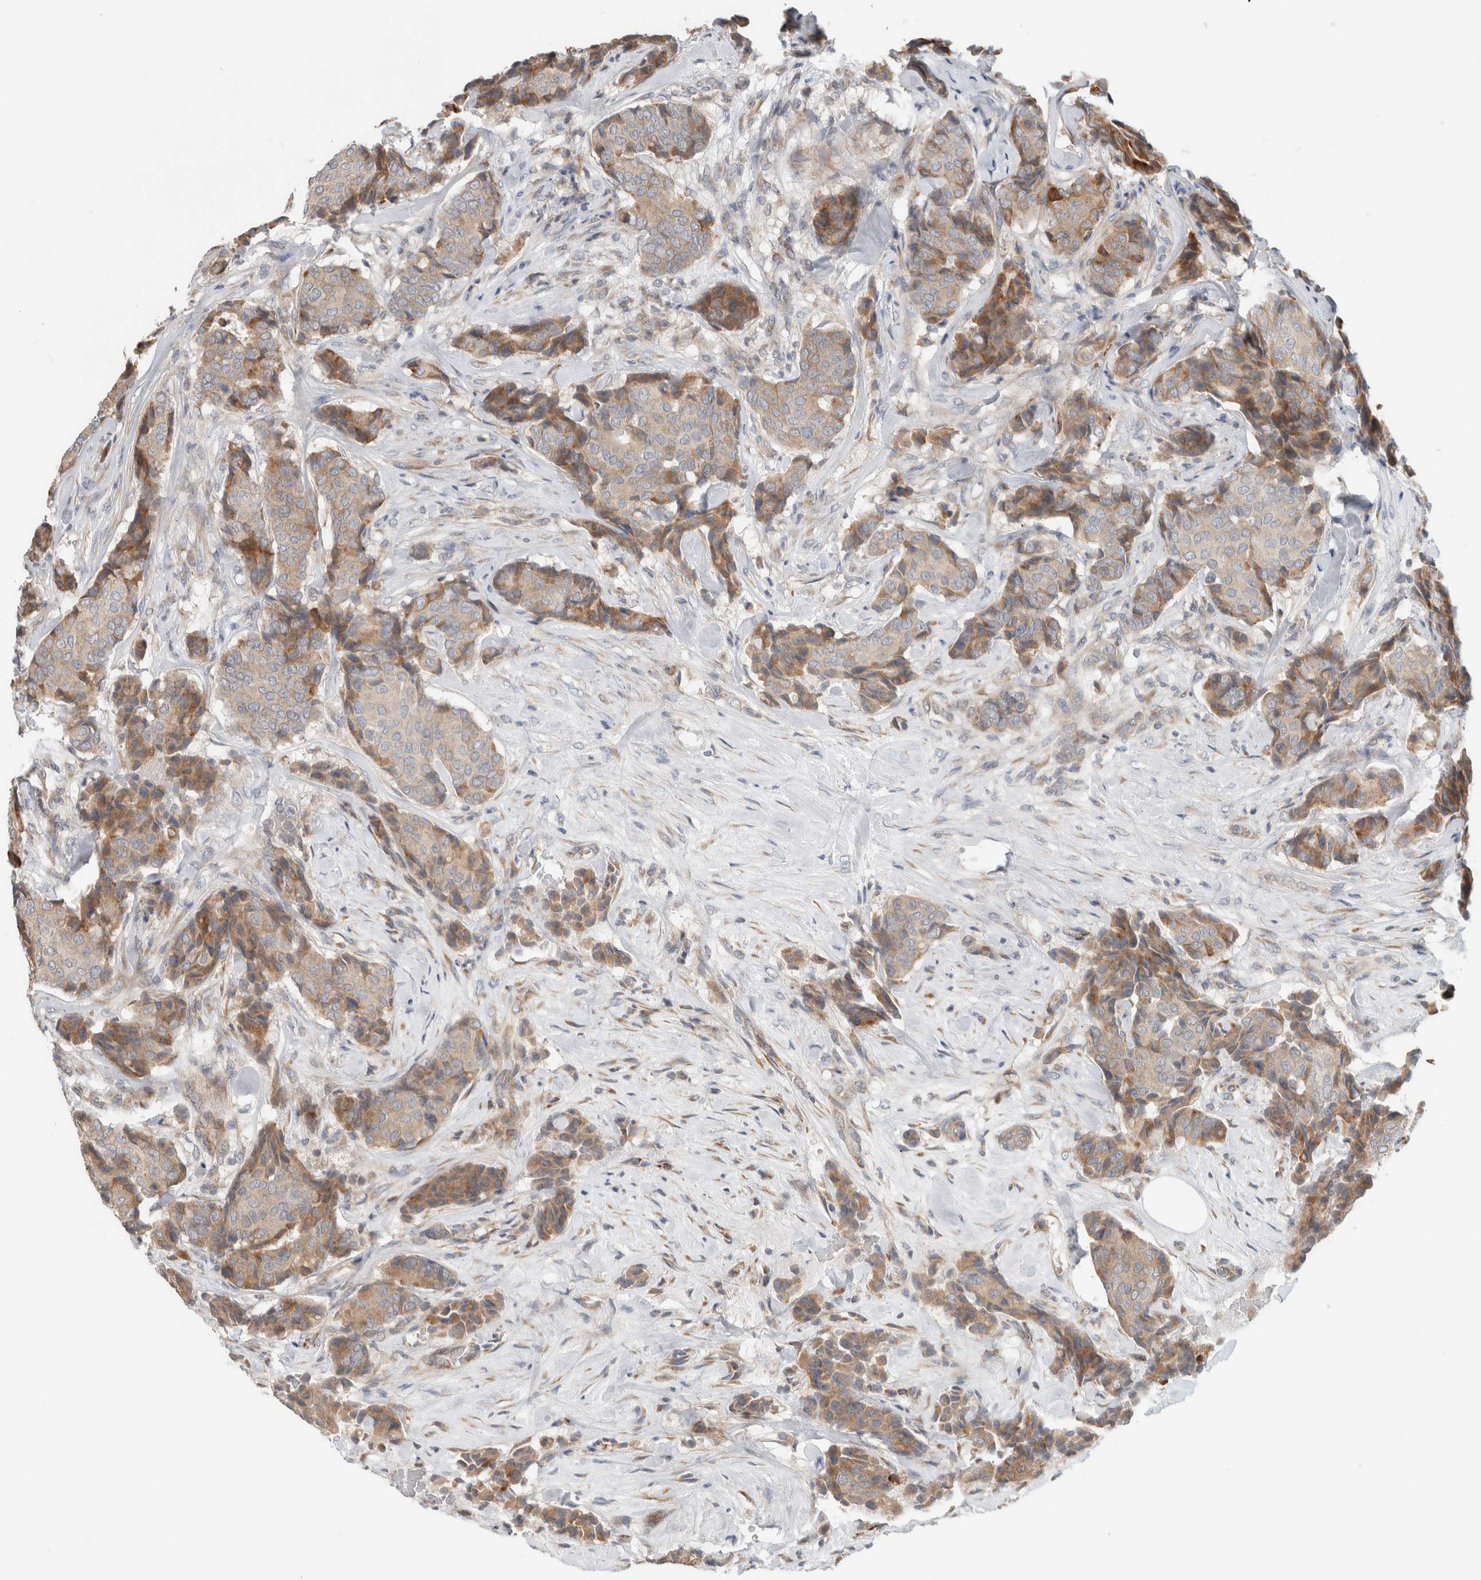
{"staining": {"intensity": "moderate", "quantity": "25%-75%", "location": "cytoplasmic/membranous"}, "tissue": "breast cancer", "cell_type": "Tumor cells", "image_type": "cancer", "snomed": [{"axis": "morphology", "description": "Duct carcinoma"}, {"axis": "topography", "description": "Breast"}], "caption": "This is an image of immunohistochemistry staining of breast intraductal carcinoma, which shows moderate expression in the cytoplasmic/membranous of tumor cells.", "gene": "ADCY8", "patient": {"sex": "female", "age": 75}}